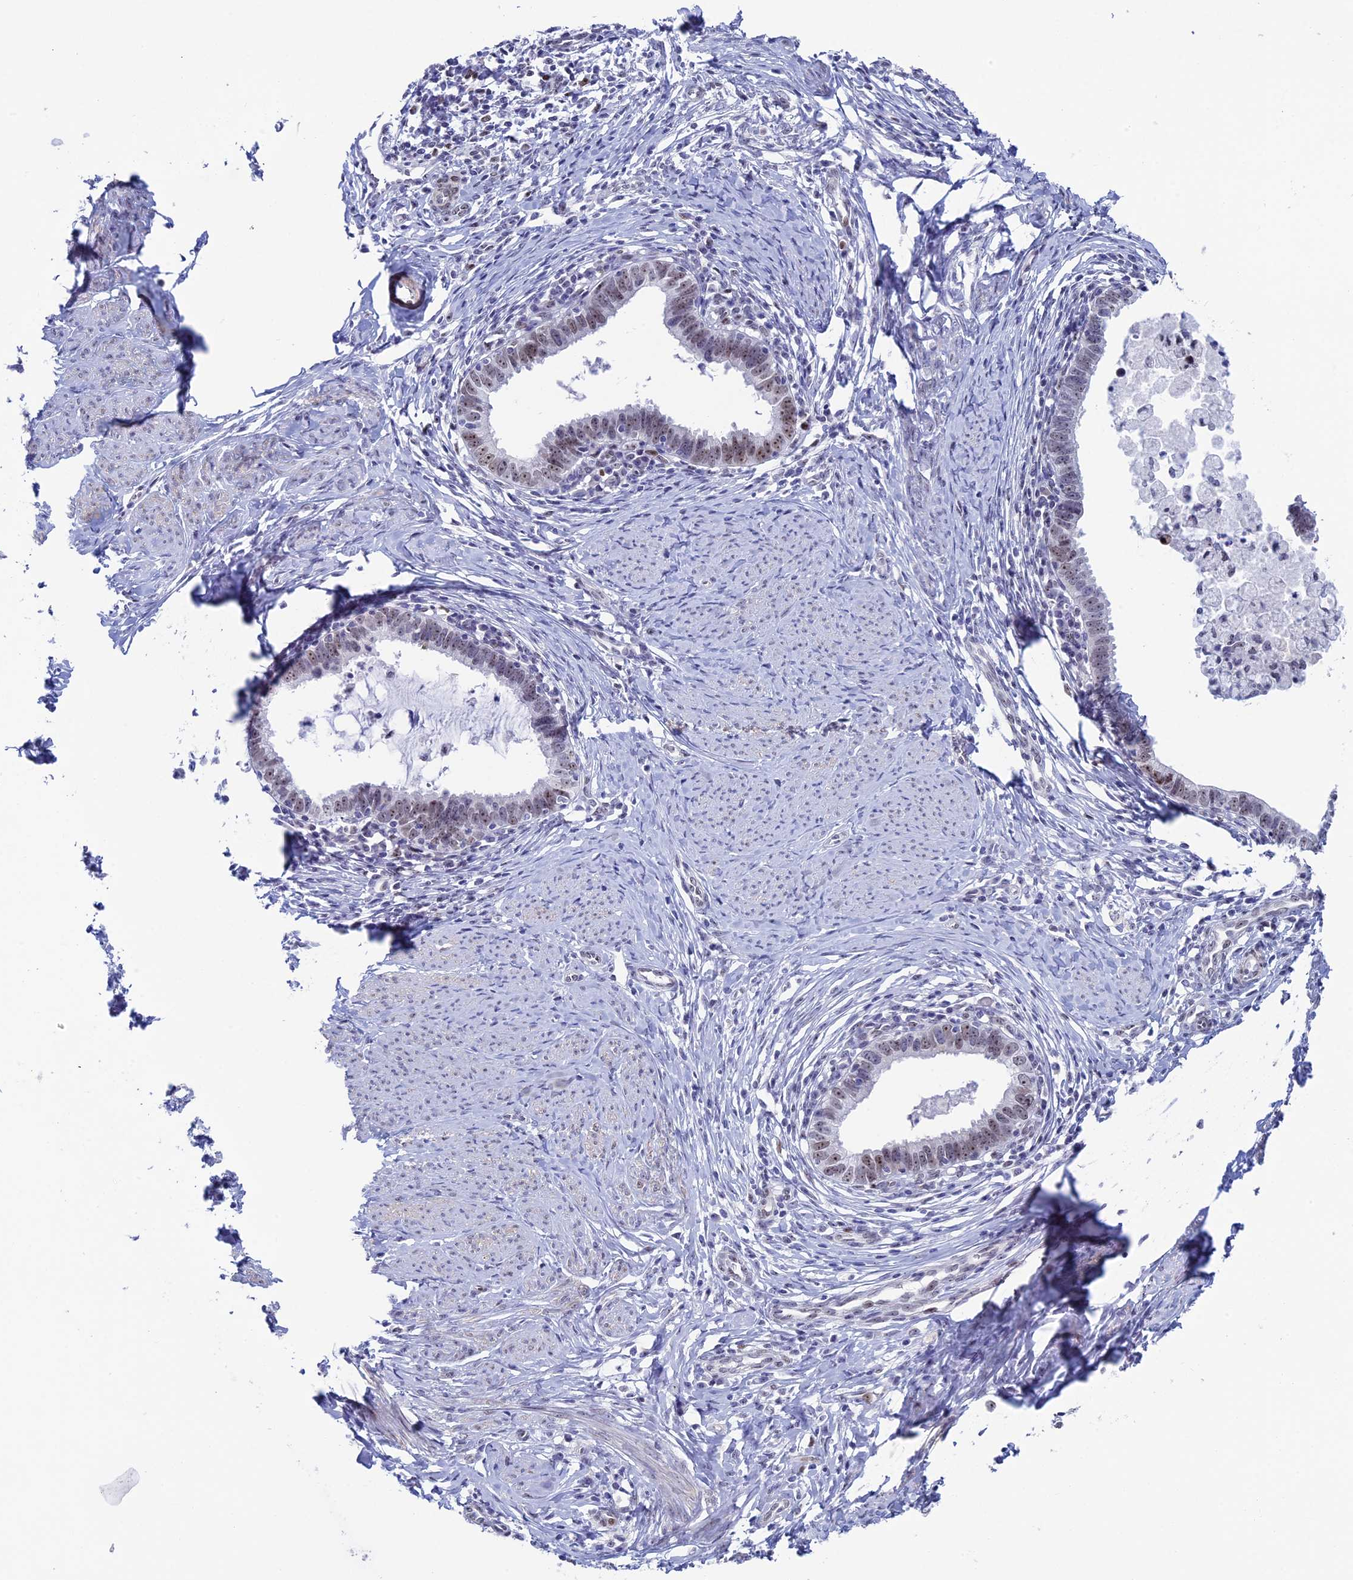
{"staining": {"intensity": "moderate", "quantity": ">75%", "location": "nuclear"}, "tissue": "cervical cancer", "cell_type": "Tumor cells", "image_type": "cancer", "snomed": [{"axis": "morphology", "description": "Adenocarcinoma, NOS"}, {"axis": "topography", "description": "Cervix"}], "caption": "Immunohistochemistry (DAB) staining of human cervical cancer exhibits moderate nuclear protein staining in about >75% of tumor cells.", "gene": "CCDC86", "patient": {"sex": "female", "age": 36}}